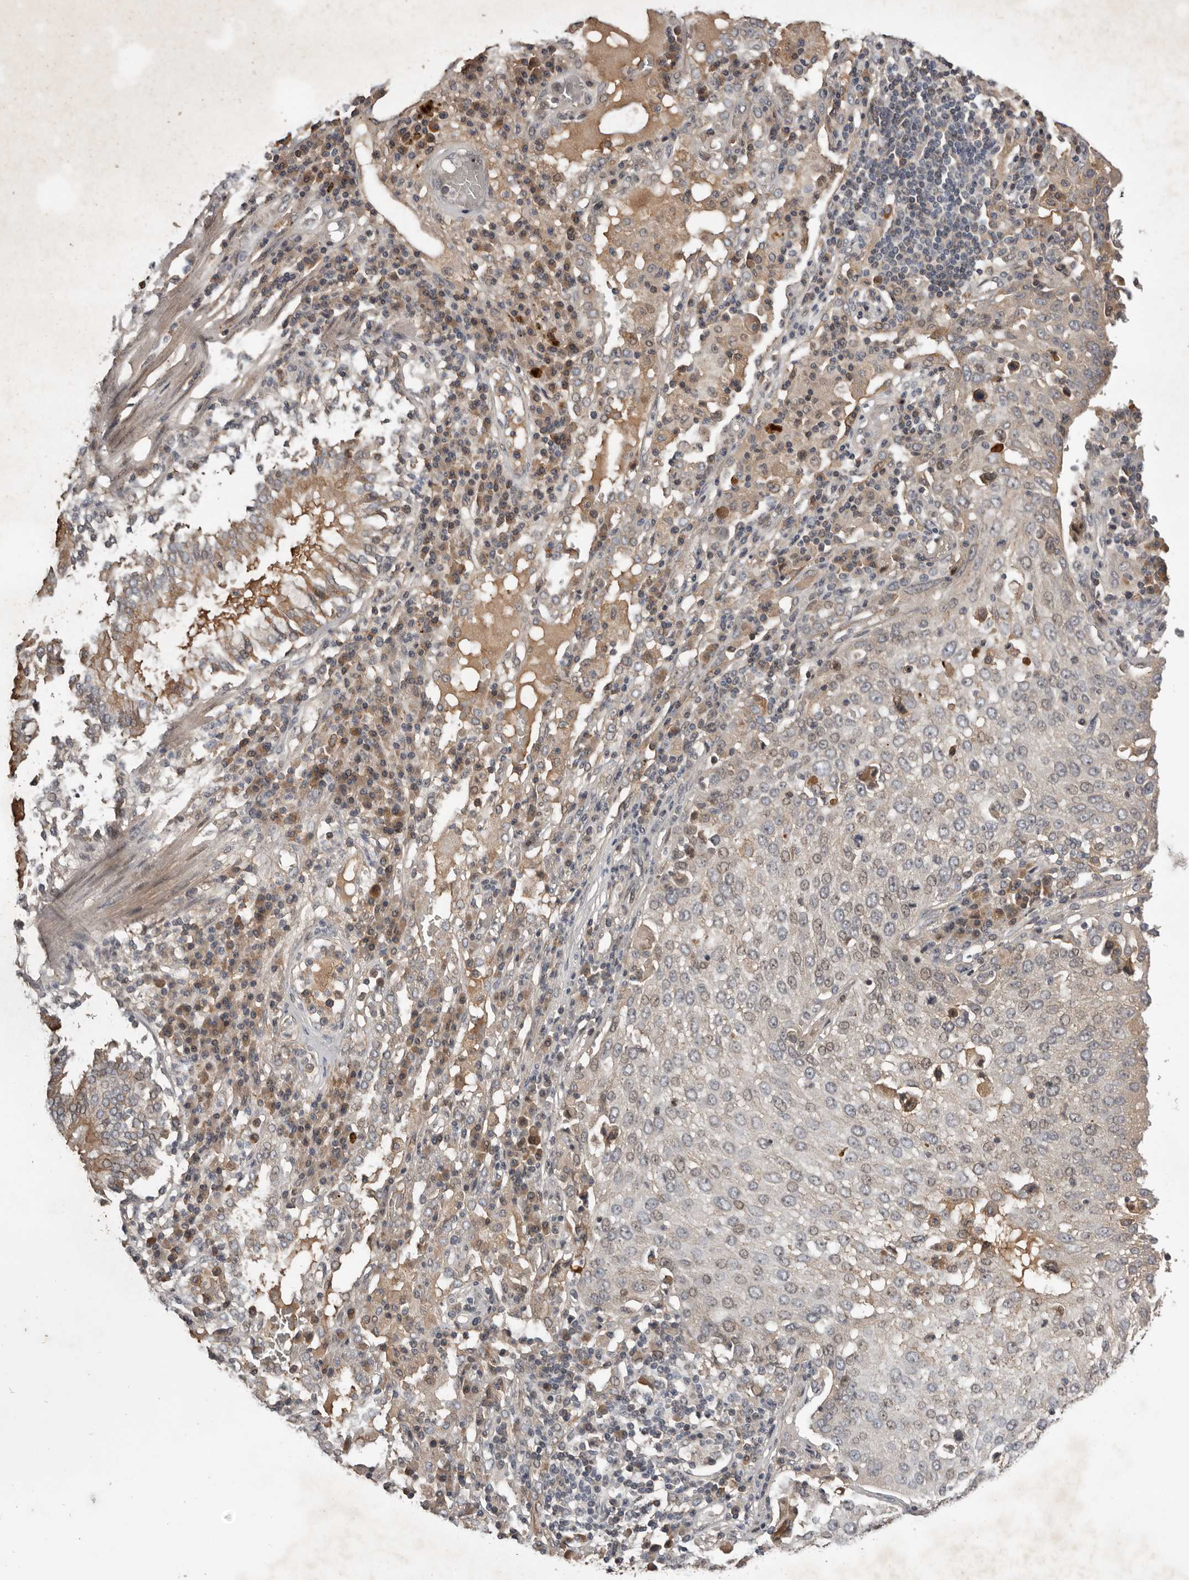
{"staining": {"intensity": "weak", "quantity": "25%-75%", "location": "cytoplasmic/membranous,nuclear"}, "tissue": "lung cancer", "cell_type": "Tumor cells", "image_type": "cancer", "snomed": [{"axis": "morphology", "description": "Squamous cell carcinoma, NOS"}, {"axis": "topography", "description": "Lung"}], "caption": "Tumor cells reveal low levels of weak cytoplasmic/membranous and nuclear staining in about 25%-75% of cells in human lung cancer.", "gene": "NMUR1", "patient": {"sex": "male", "age": 65}}